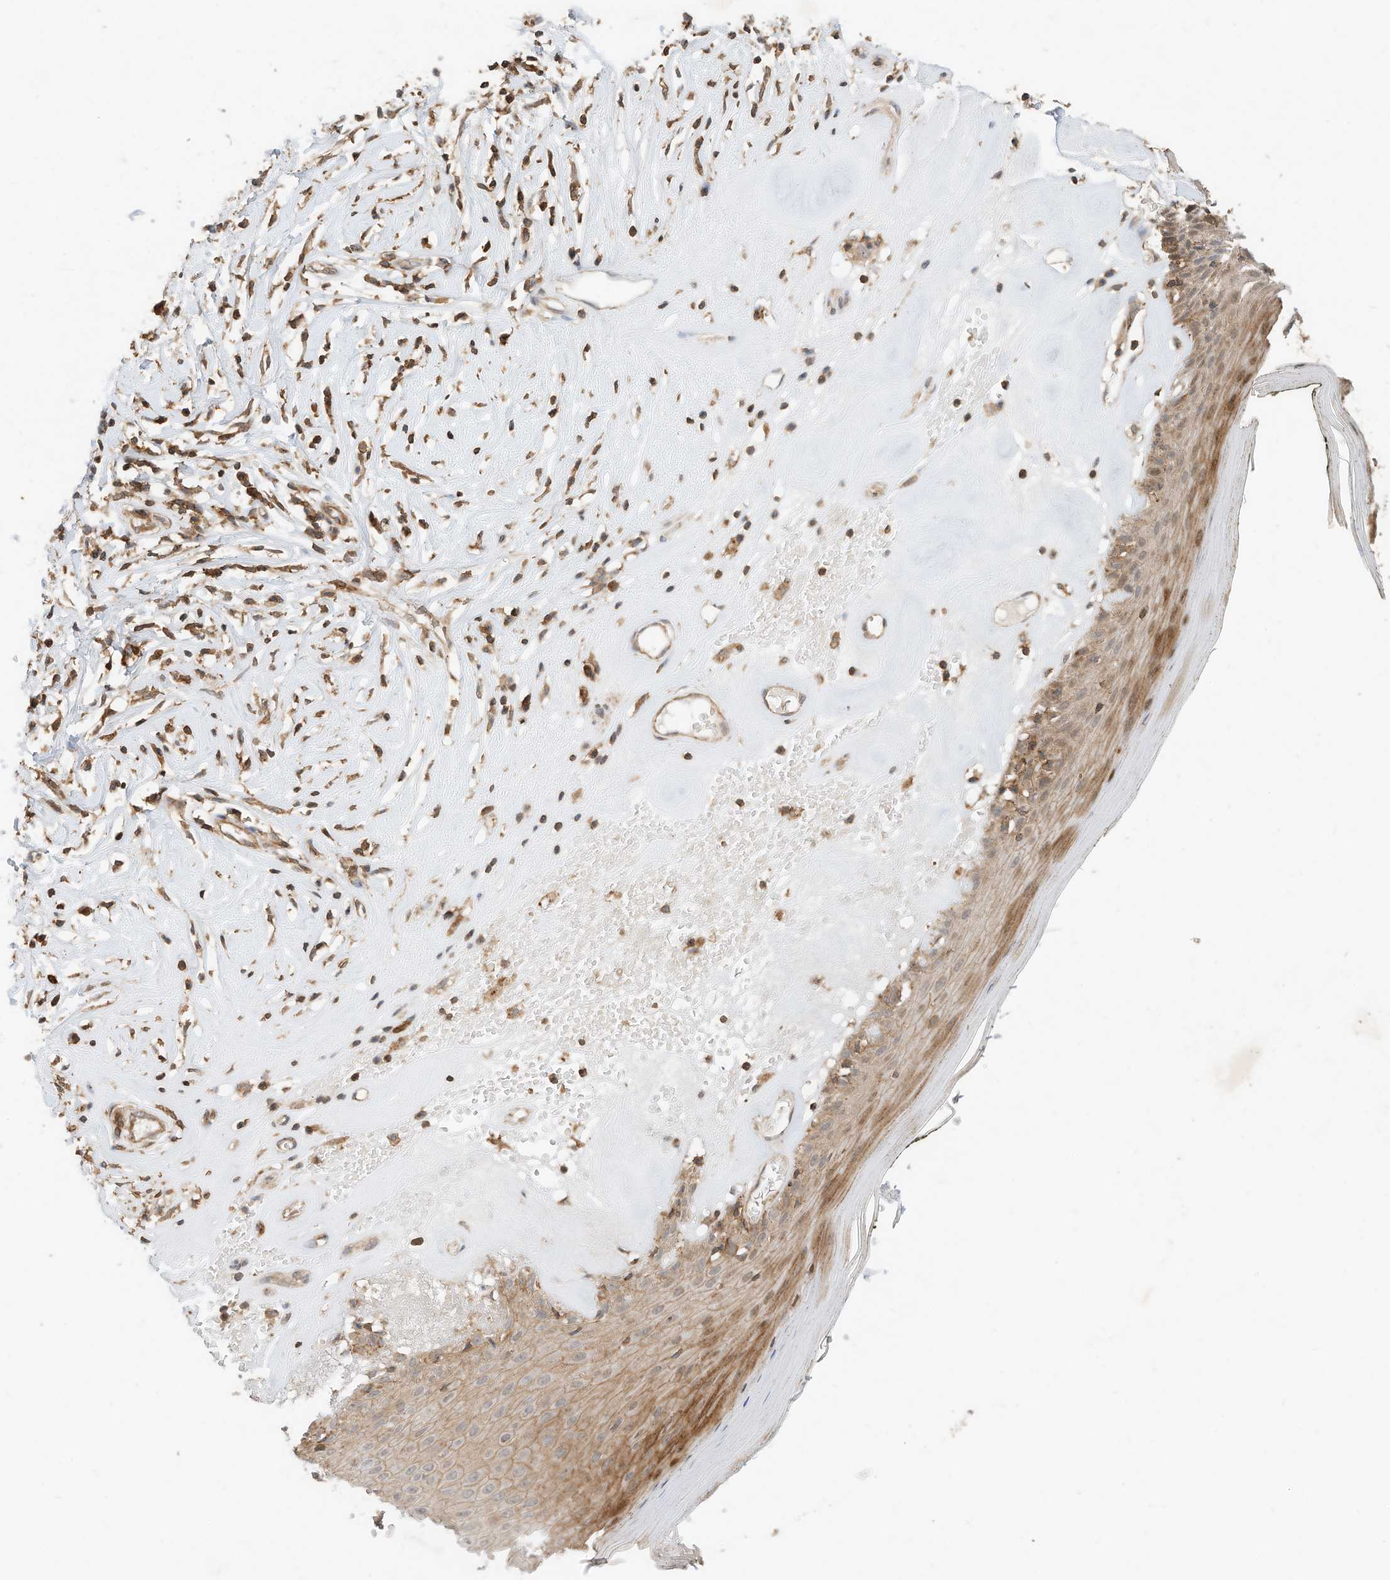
{"staining": {"intensity": "moderate", "quantity": ">75%", "location": "cytoplasmic/membranous"}, "tissue": "skin", "cell_type": "Epidermal cells", "image_type": "normal", "snomed": [{"axis": "morphology", "description": "Normal tissue, NOS"}, {"axis": "morphology", "description": "Inflammation, NOS"}, {"axis": "topography", "description": "Vulva"}], "caption": "IHC staining of unremarkable skin, which reveals medium levels of moderate cytoplasmic/membranous staining in about >75% of epidermal cells indicating moderate cytoplasmic/membranous protein staining. The staining was performed using DAB (3,3'-diaminobenzidine) (brown) for protein detection and nuclei were counterstained in hematoxylin (blue).", "gene": "CPAMD8", "patient": {"sex": "female", "age": 84}}